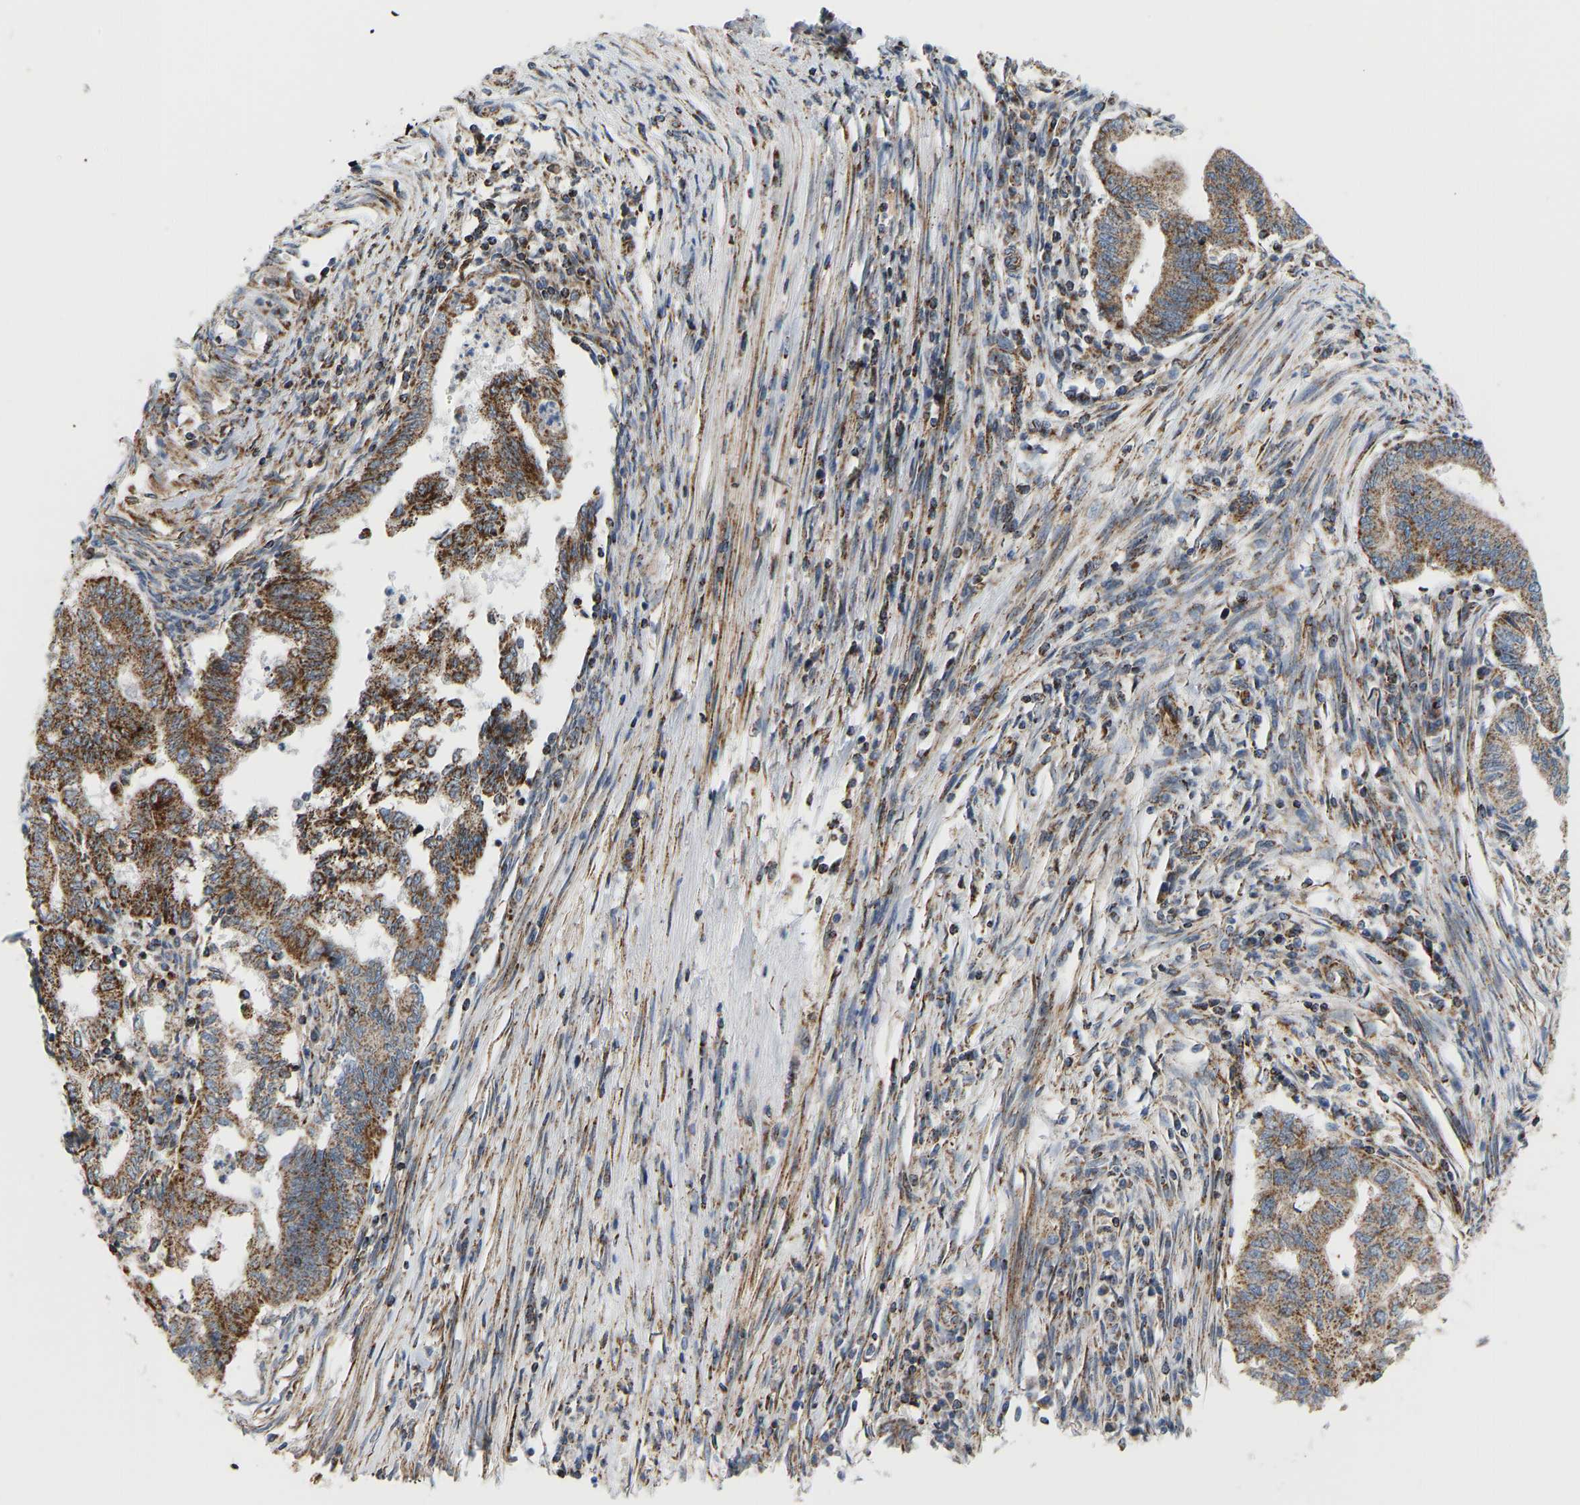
{"staining": {"intensity": "moderate", "quantity": ">75%", "location": "cytoplasmic/membranous"}, "tissue": "endometrial cancer", "cell_type": "Tumor cells", "image_type": "cancer", "snomed": [{"axis": "morphology", "description": "Polyp, NOS"}, {"axis": "morphology", "description": "Adenocarcinoma, NOS"}, {"axis": "morphology", "description": "Adenoma, NOS"}, {"axis": "topography", "description": "Endometrium"}], "caption": "Endometrial polyp stained with a brown dye exhibits moderate cytoplasmic/membranous positive expression in approximately >75% of tumor cells.", "gene": "GPSM2", "patient": {"sex": "female", "age": 79}}